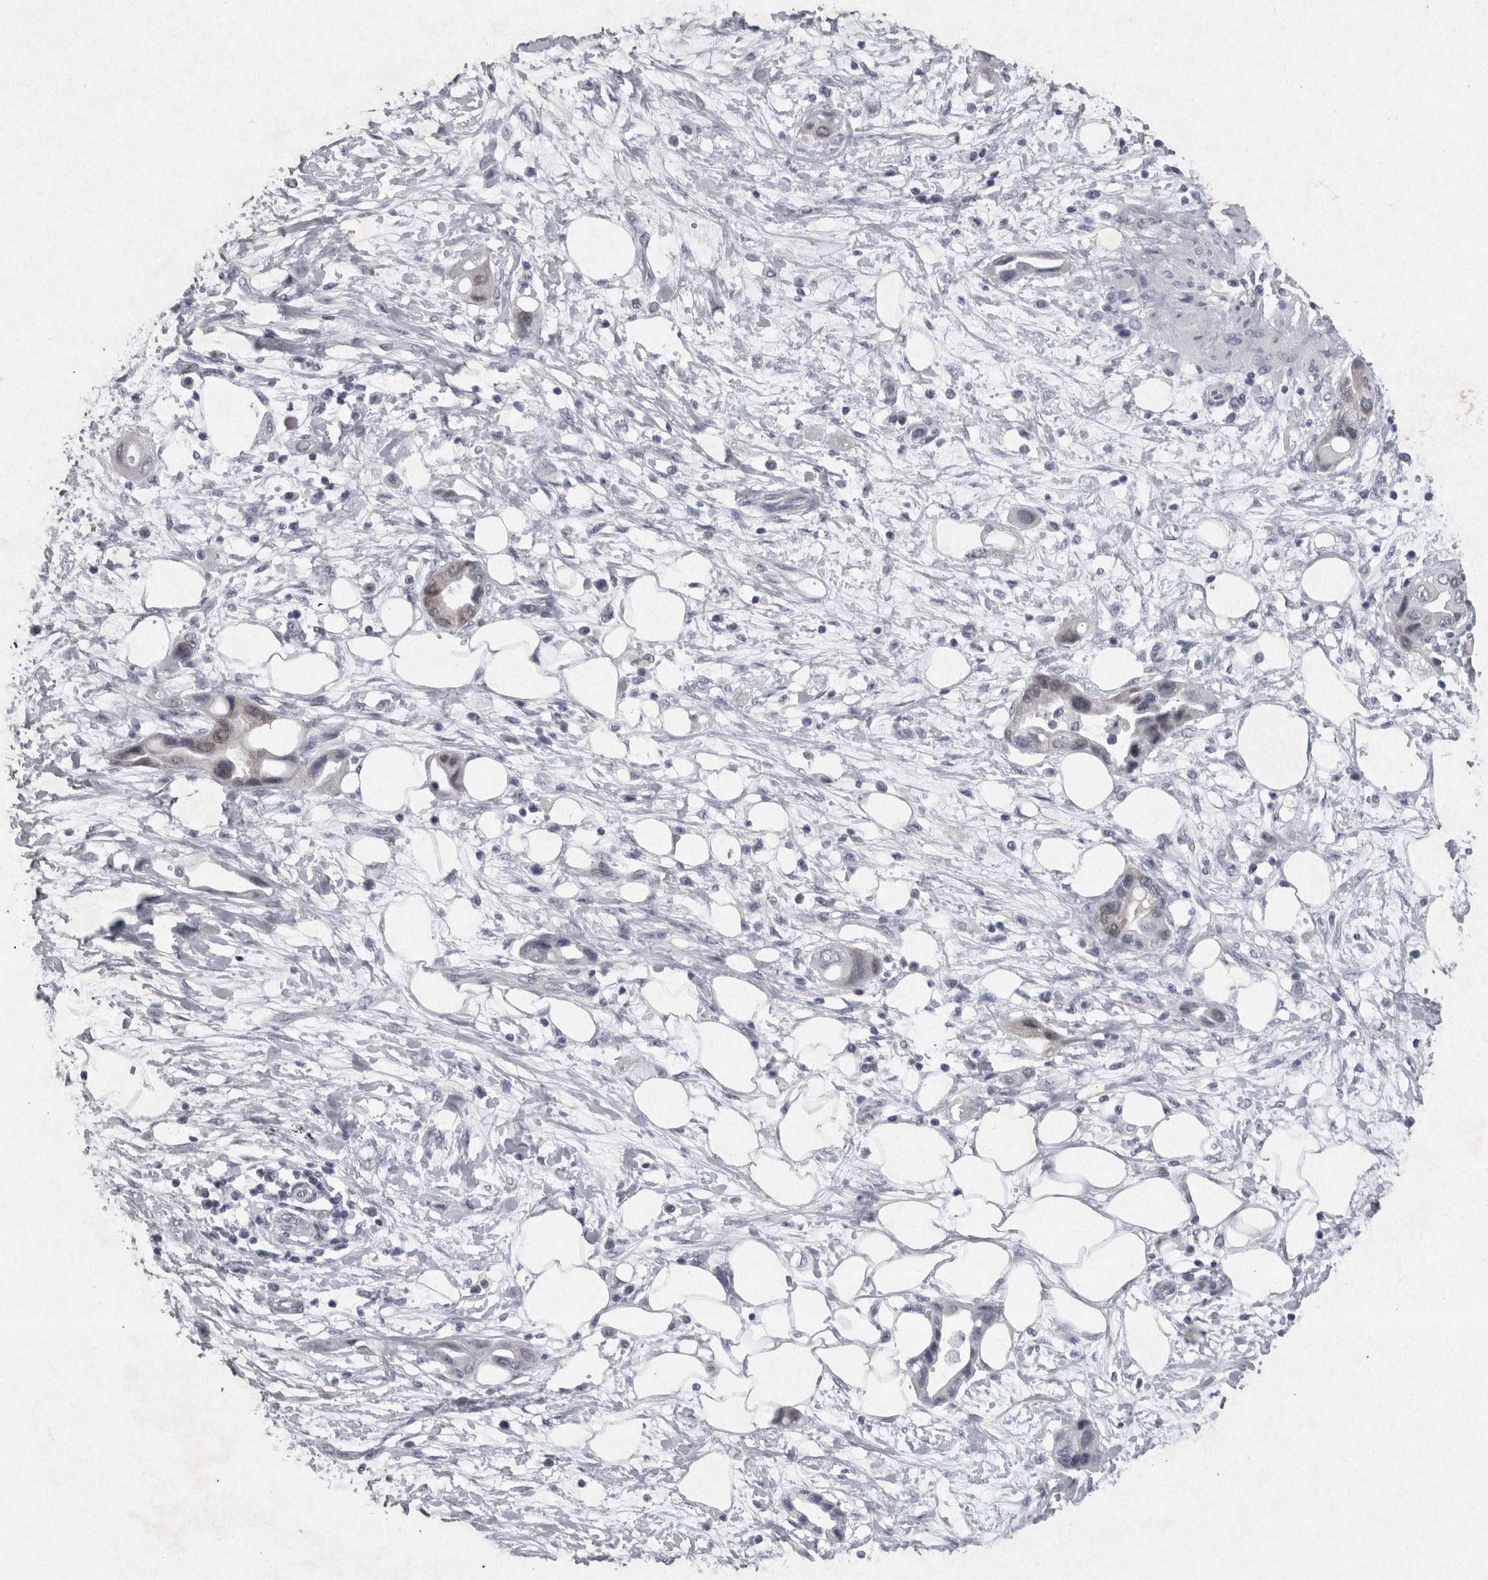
{"staining": {"intensity": "weak", "quantity": "25%-75%", "location": "nuclear"}, "tissue": "pancreatic cancer", "cell_type": "Tumor cells", "image_type": "cancer", "snomed": [{"axis": "morphology", "description": "Adenocarcinoma, NOS"}, {"axis": "topography", "description": "Pancreas"}], "caption": "Pancreatic adenocarcinoma tissue demonstrates weak nuclear expression in about 25%-75% of tumor cells", "gene": "PDX1", "patient": {"sex": "female", "age": 57}}